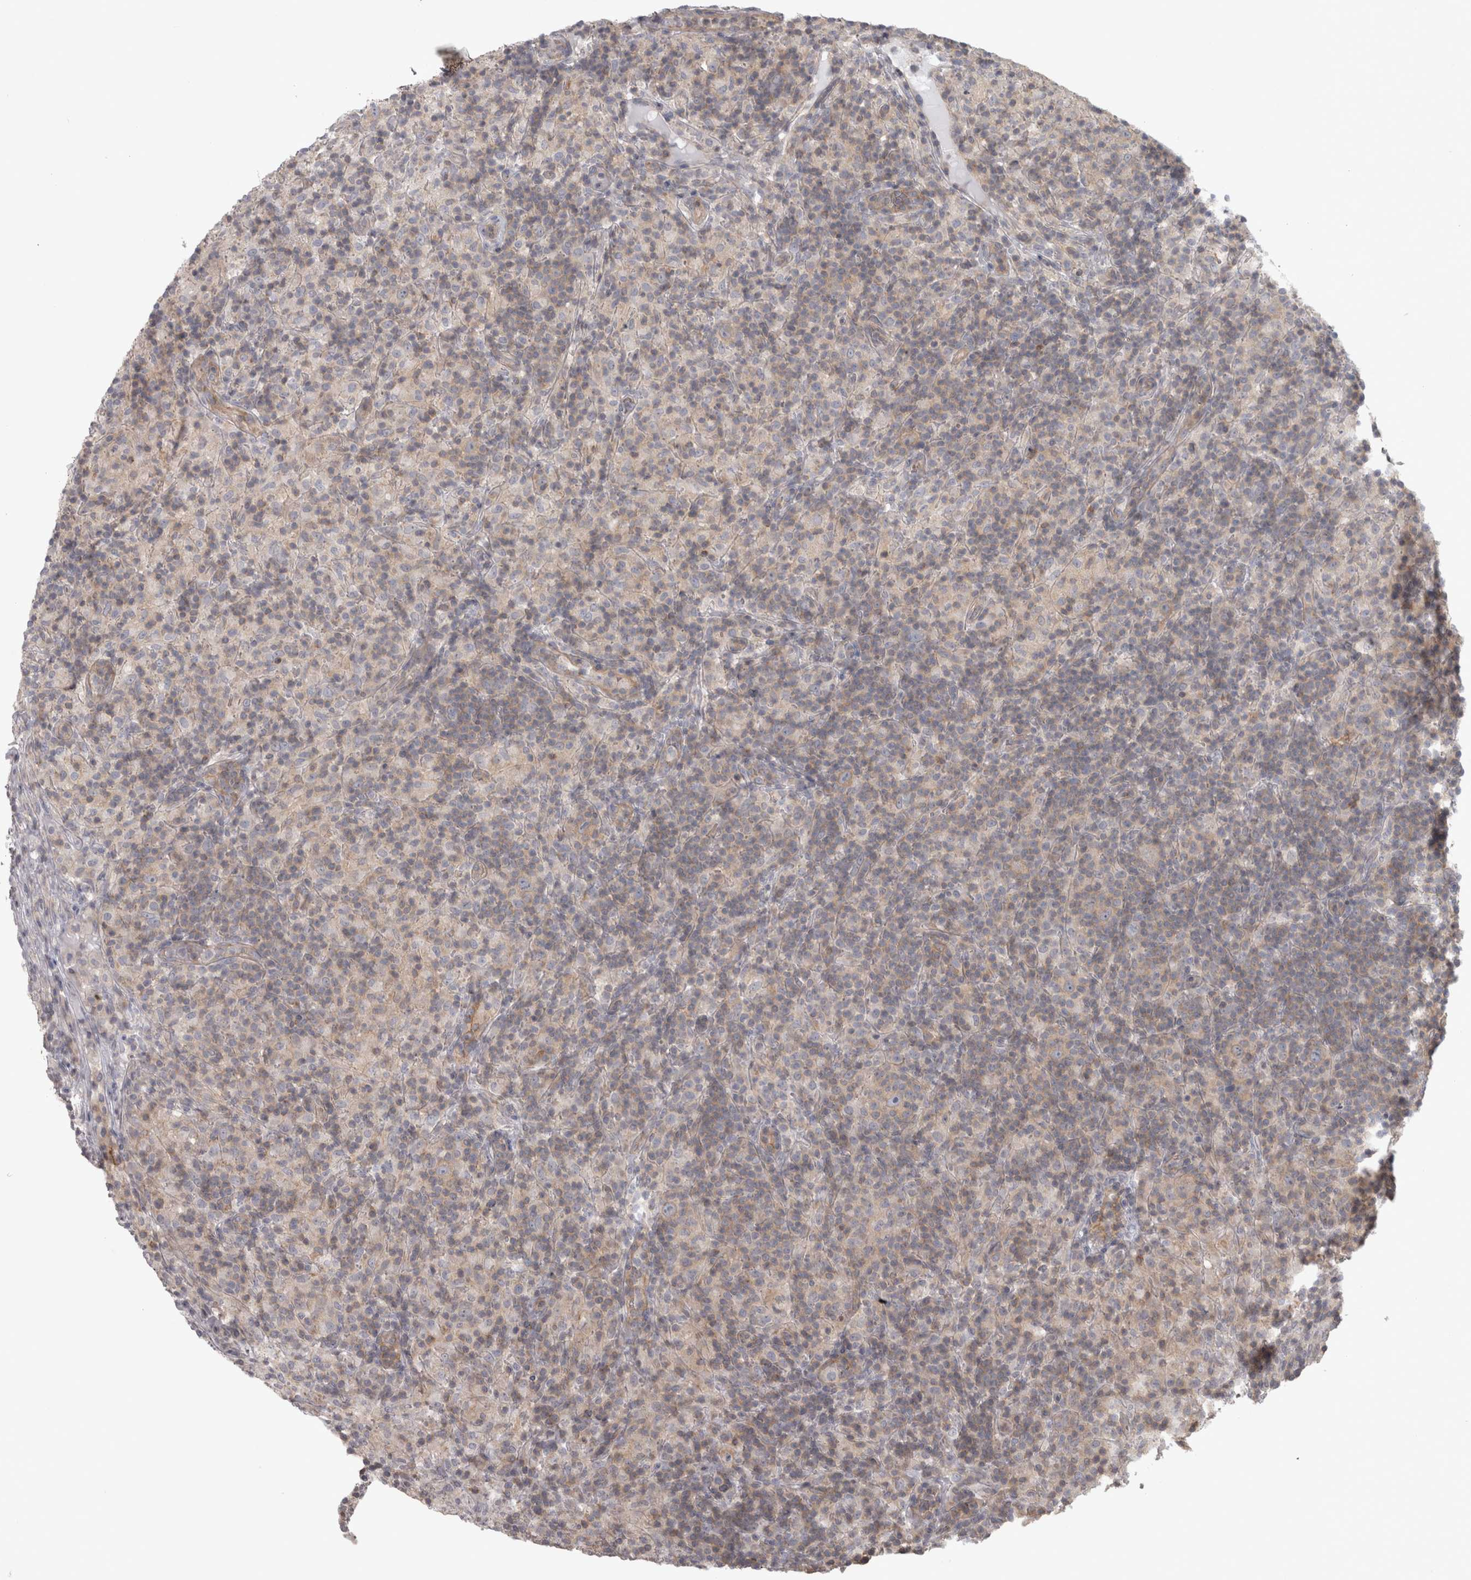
{"staining": {"intensity": "weak", "quantity": ">75%", "location": "cytoplasmic/membranous"}, "tissue": "lymphoma", "cell_type": "Tumor cells", "image_type": "cancer", "snomed": [{"axis": "morphology", "description": "Hodgkin's disease, NOS"}, {"axis": "topography", "description": "Lymph node"}], "caption": "Weak cytoplasmic/membranous staining is seen in about >75% of tumor cells in Hodgkin's disease.", "gene": "PPP1R12B", "patient": {"sex": "male", "age": 70}}